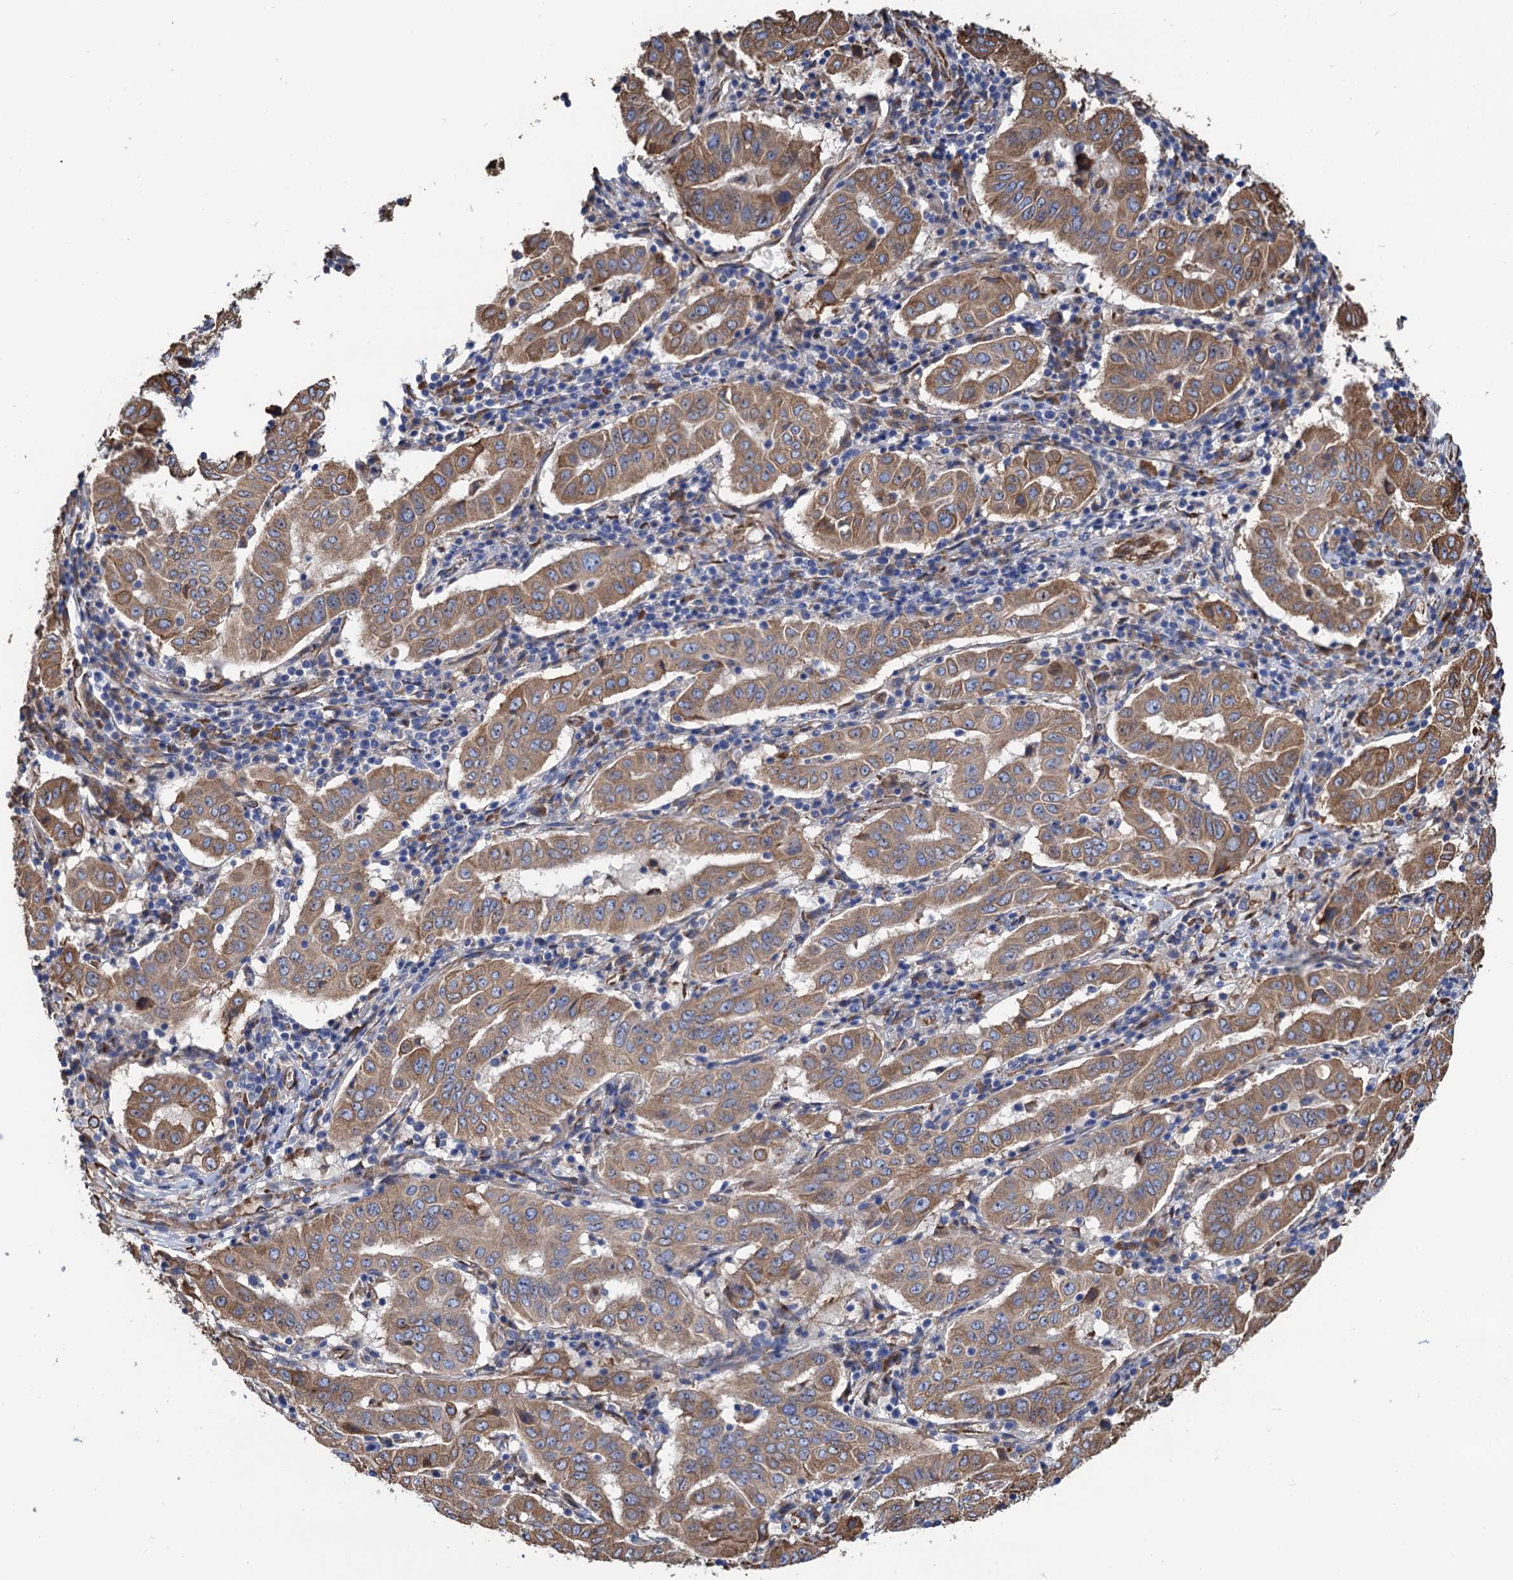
{"staining": {"intensity": "moderate", "quantity": ">75%", "location": "cytoplasmic/membranous"}, "tissue": "pancreatic cancer", "cell_type": "Tumor cells", "image_type": "cancer", "snomed": [{"axis": "morphology", "description": "Adenocarcinoma, NOS"}, {"axis": "topography", "description": "Pancreas"}], "caption": "This image exhibits pancreatic adenocarcinoma stained with immunohistochemistry (IHC) to label a protein in brown. The cytoplasmic/membranous of tumor cells show moderate positivity for the protein. Nuclei are counter-stained blue.", "gene": "CNNM1", "patient": {"sex": "male", "age": 63}}